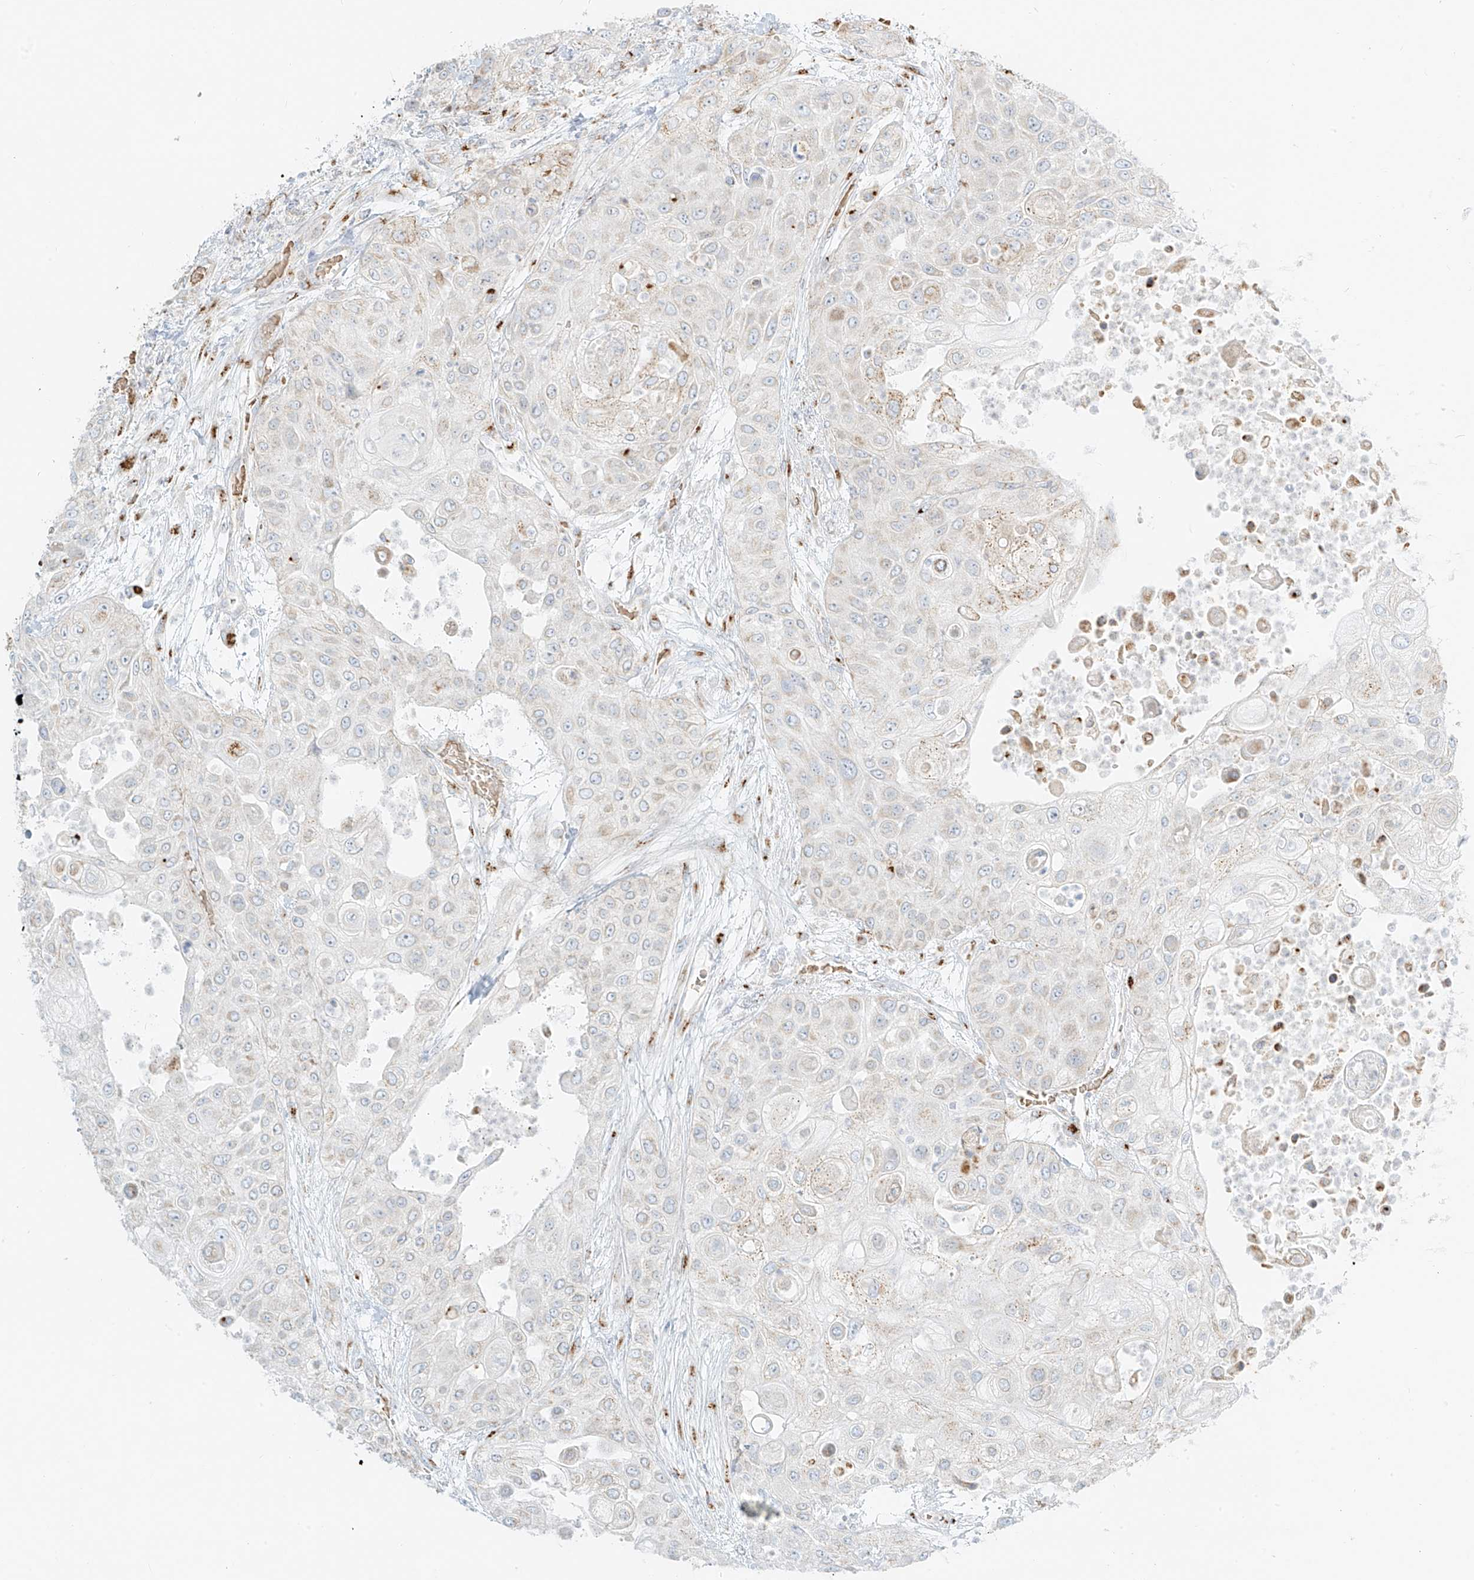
{"staining": {"intensity": "weak", "quantity": "<25%", "location": "cytoplasmic/membranous"}, "tissue": "urothelial cancer", "cell_type": "Tumor cells", "image_type": "cancer", "snomed": [{"axis": "morphology", "description": "Urothelial carcinoma, High grade"}, {"axis": "topography", "description": "Urinary bladder"}], "caption": "Immunohistochemistry (IHC) histopathology image of neoplastic tissue: urothelial cancer stained with DAB (3,3'-diaminobenzidine) shows no significant protein expression in tumor cells. (Stains: DAB (3,3'-diaminobenzidine) immunohistochemistry with hematoxylin counter stain, Microscopy: brightfield microscopy at high magnification).", "gene": "TMEM87B", "patient": {"sex": "female", "age": 79}}